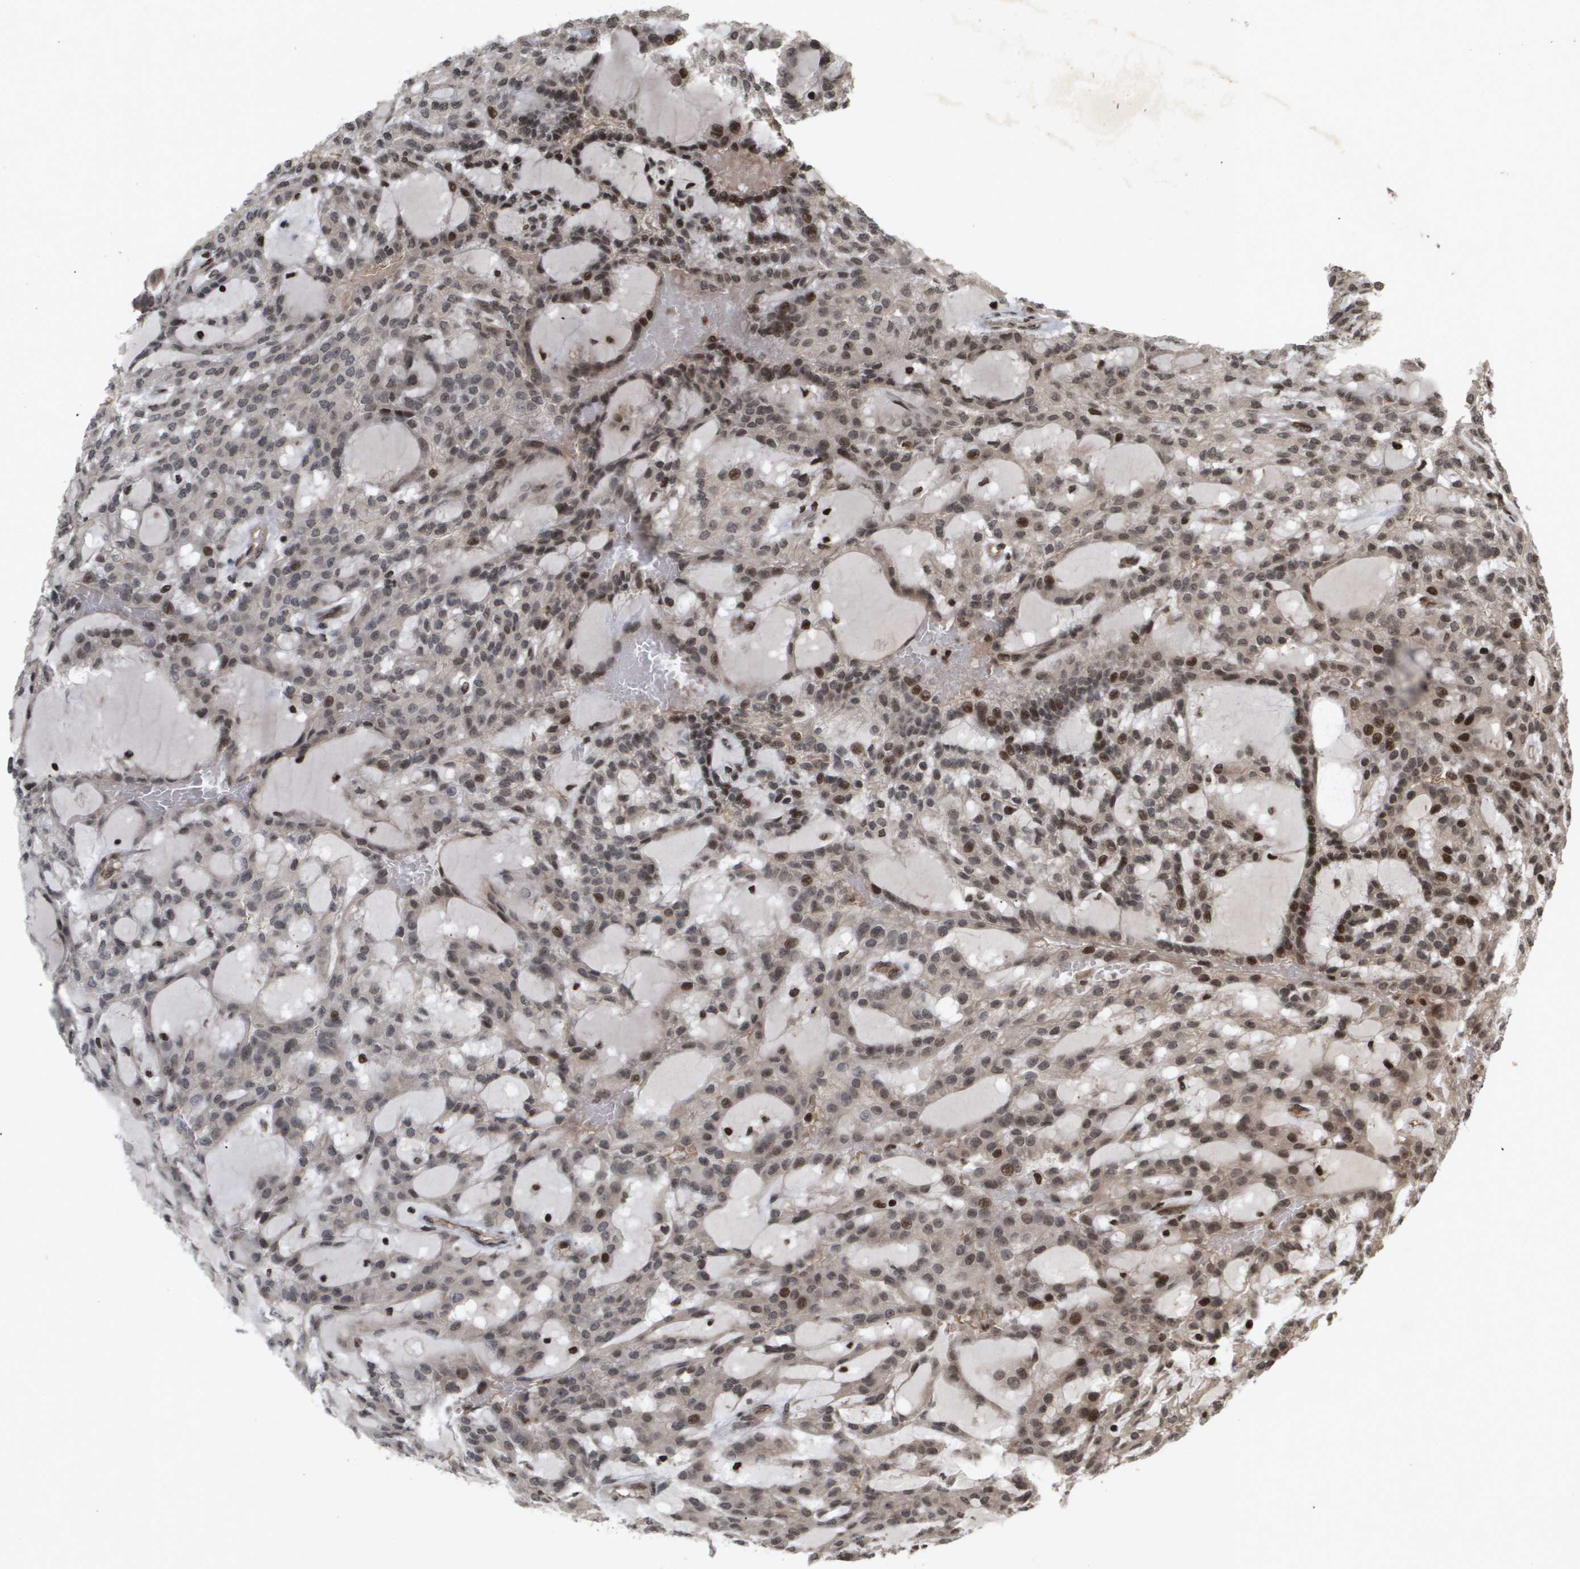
{"staining": {"intensity": "moderate", "quantity": "<25%", "location": "nuclear"}, "tissue": "renal cancer", "cell_type": "Tumor cells", "image_type": "cancer", "snomed": [{"axis": "morphology", "description": "Adenocarcinoma, NOS"}, {"axis": "topography", "description": "Kidney"}], "caption": "An image showing moderate nuclear expression in approximately <25% of tumor cells in renal cancer, as visualized by brown immunohistochemical staining.", "gene": "HSPA6", "patient": {"sex": "male", "age": 63}}